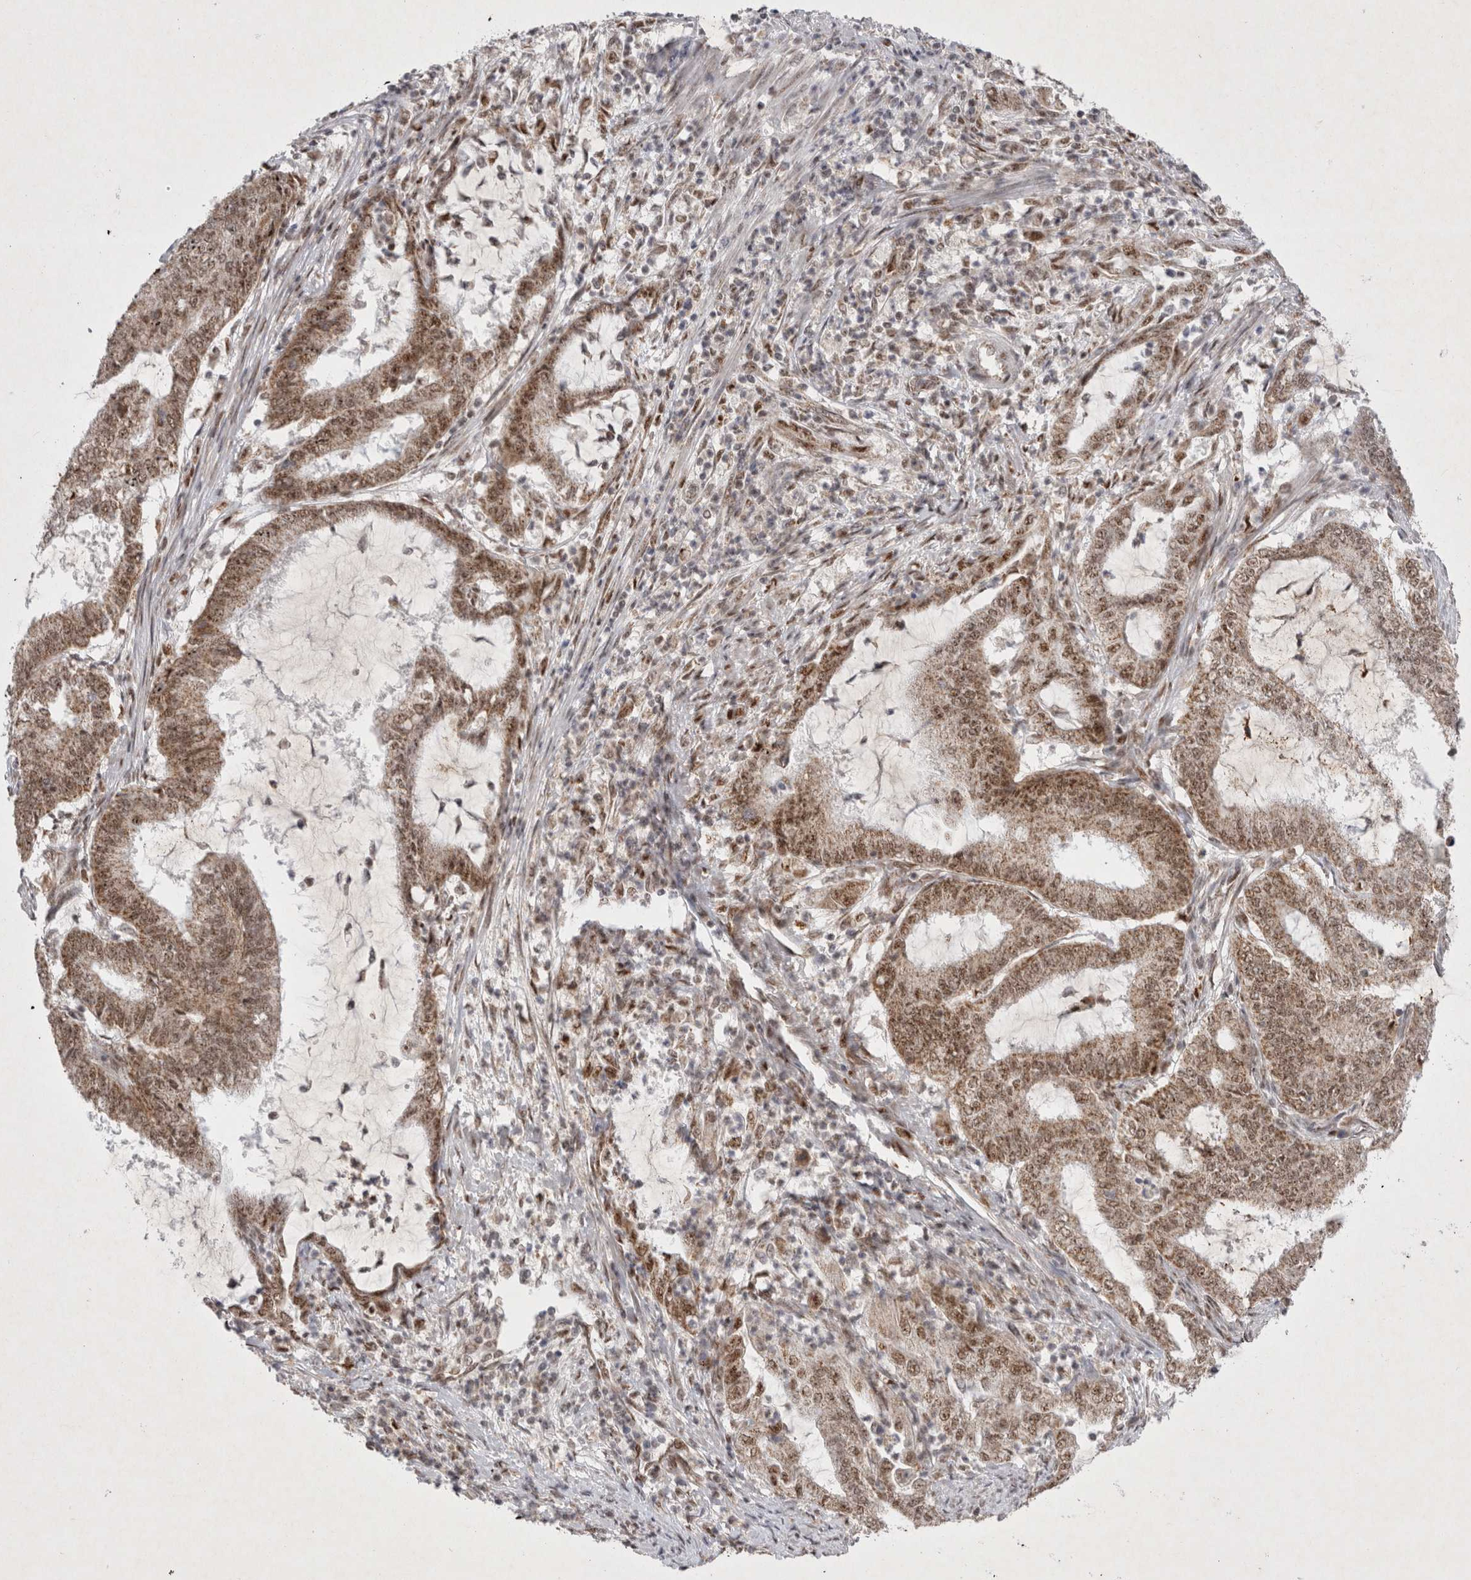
{"staining": {"intensity": "moderate", "quantity": ">75%", "location": "cytoplasmic/membranous,nuclear"}, "tissue": "endometrial cancer", "cell_type": "Tumor cells", "image_type": "cancer", "snomed": [{"axis": "morphology", "description": "Adenocarcinoma, NOS"}, {"axis": "topography", "description": "Endometrium"}], "caption": "Adenocarcinoma (endometrial) was stained to show a protein in brown. There is medium levels of moderate cytoplasmic/membranous and nuclear staining in approximately >75% of tumor cells.", "gene": "MRPL37", "patient": {"sex": "female", "age": 51}}